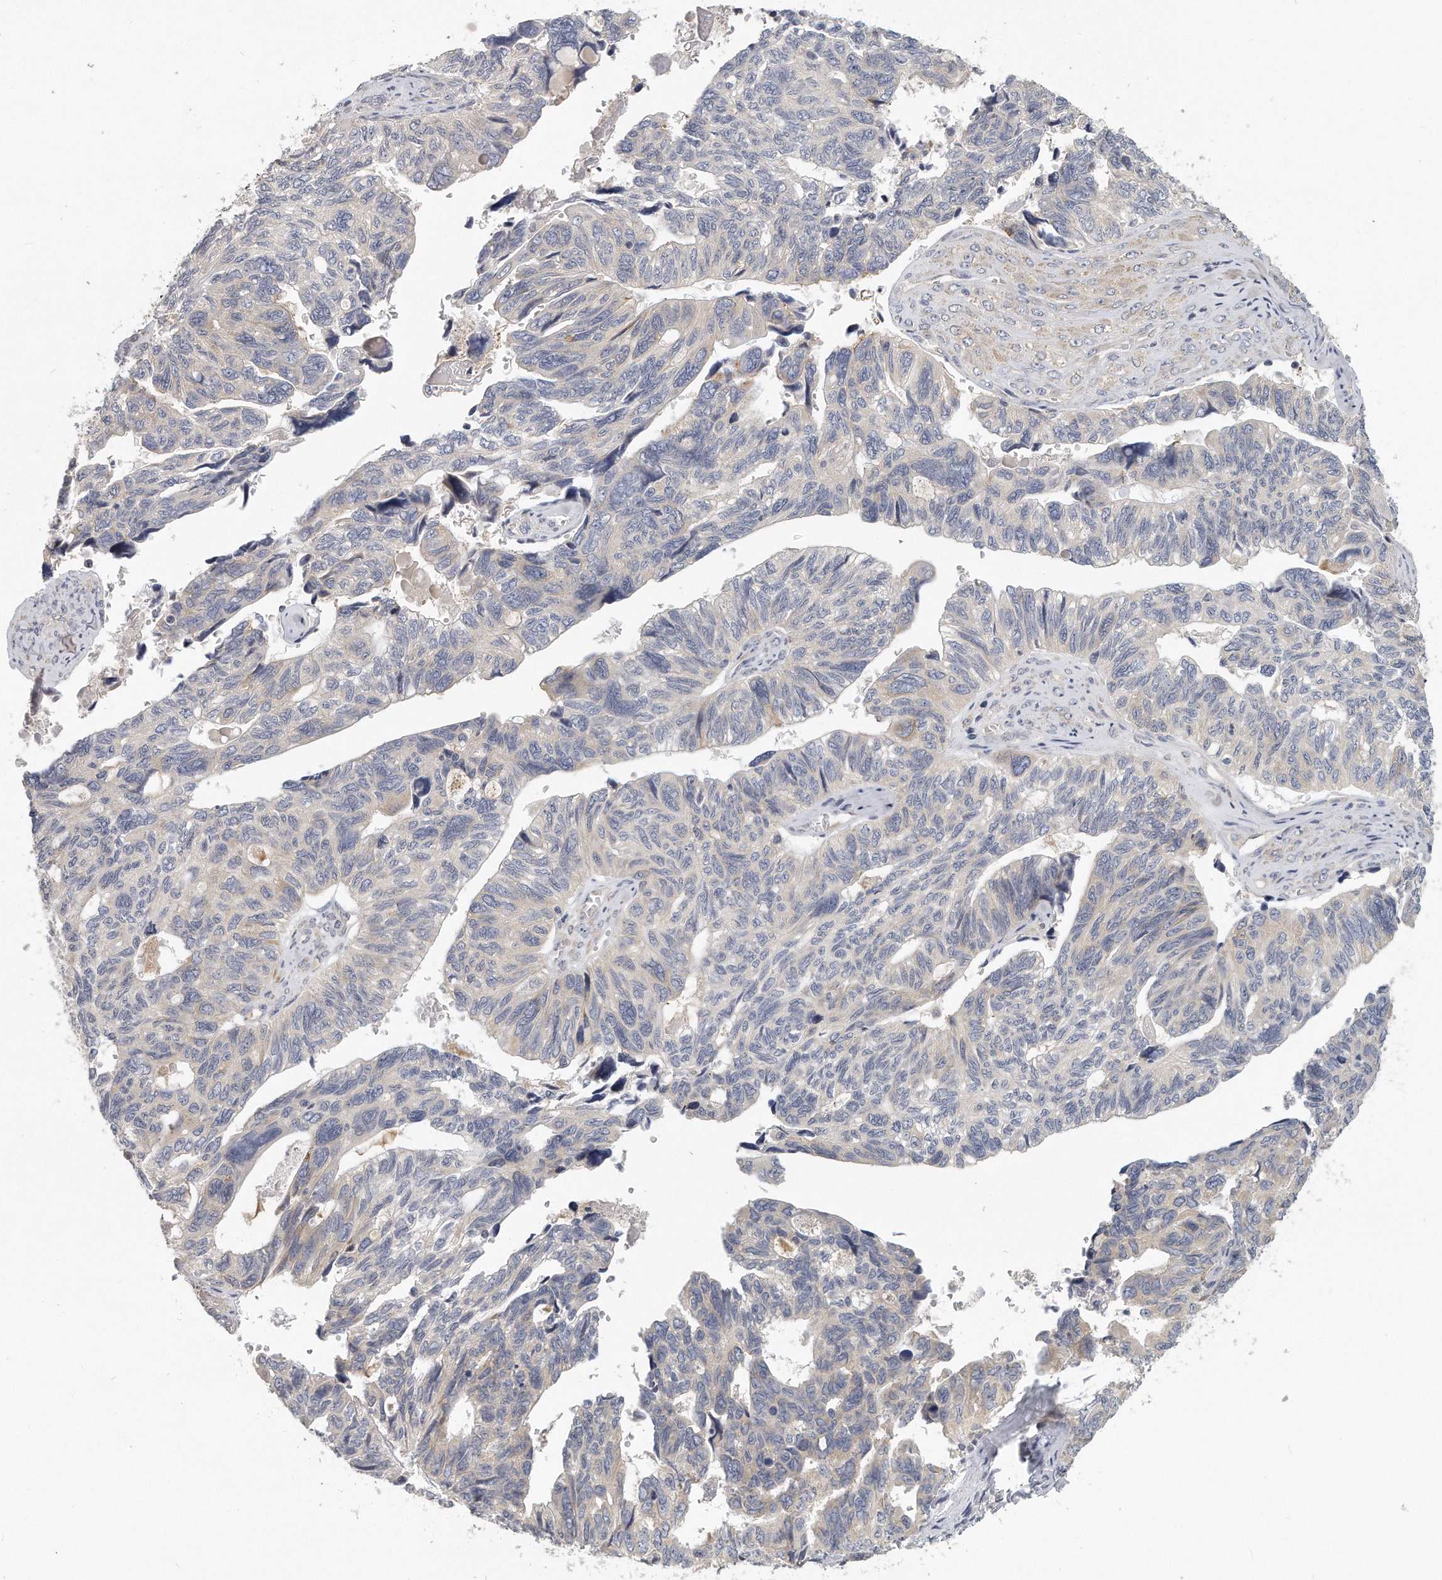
{"staining": {"intensity": "negative", "quantity": "none", "location": "none"}, "tissue": "ovarian cancer", "cell_type": "Tumor cells", "image_type": "cancer", "snomed": [{"axis": "morphology", "description": "Cystadenocarcinoma, serous, NOS"}, {"axis": "topography", "description": "Ovary"}], "caption": "Tumor cells show no significant expression in ovarian cancer.", "gene": "EIF3I", "patient": {"sex": "female", "age": 79}}